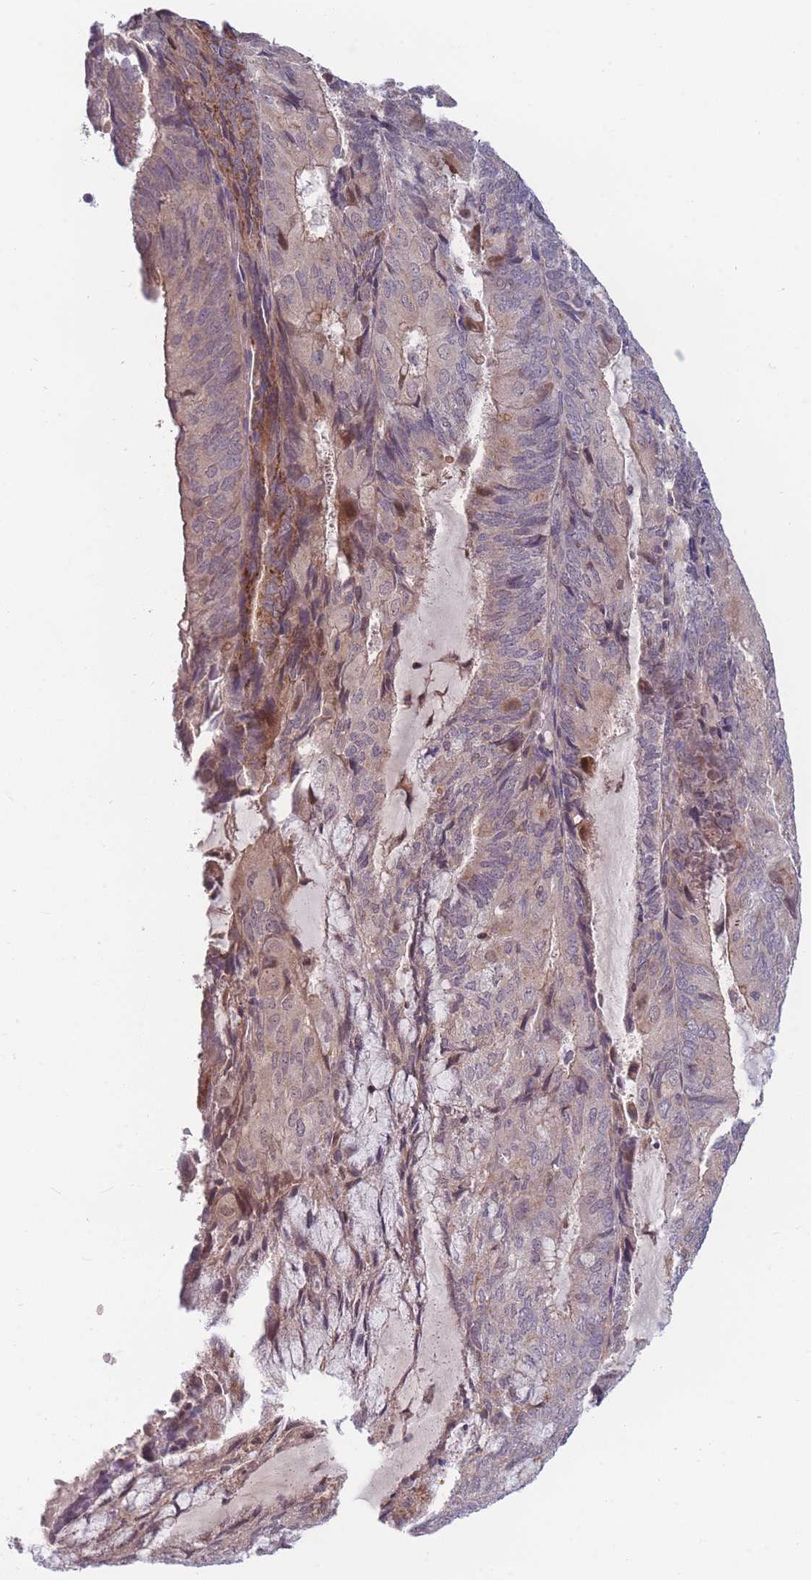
{"staining": {"intensity": "moderate", "quantity": "<25%", "location": "cytoplasmic/membranous,nuclear"}, "tissue": "endometrial cancer", "cell_type": "Tumor cells", "image_type": "cancer", "snomed": [{"axis": "morphology", "description": "Adenocarcinoma, NOS"}, {"axis": "topography", "description": "Endometrium"}], "caption": "Immunohistochemistry histopathology image of endometrial adenocarcinoma stained for a protein (brown), which shows low levels of moderate cytoplasmic/membranous and nuclear expression in about <25% of tumor cells.", "gene": "FAM153A", "patient": {"sex": "female", "age": 81}}